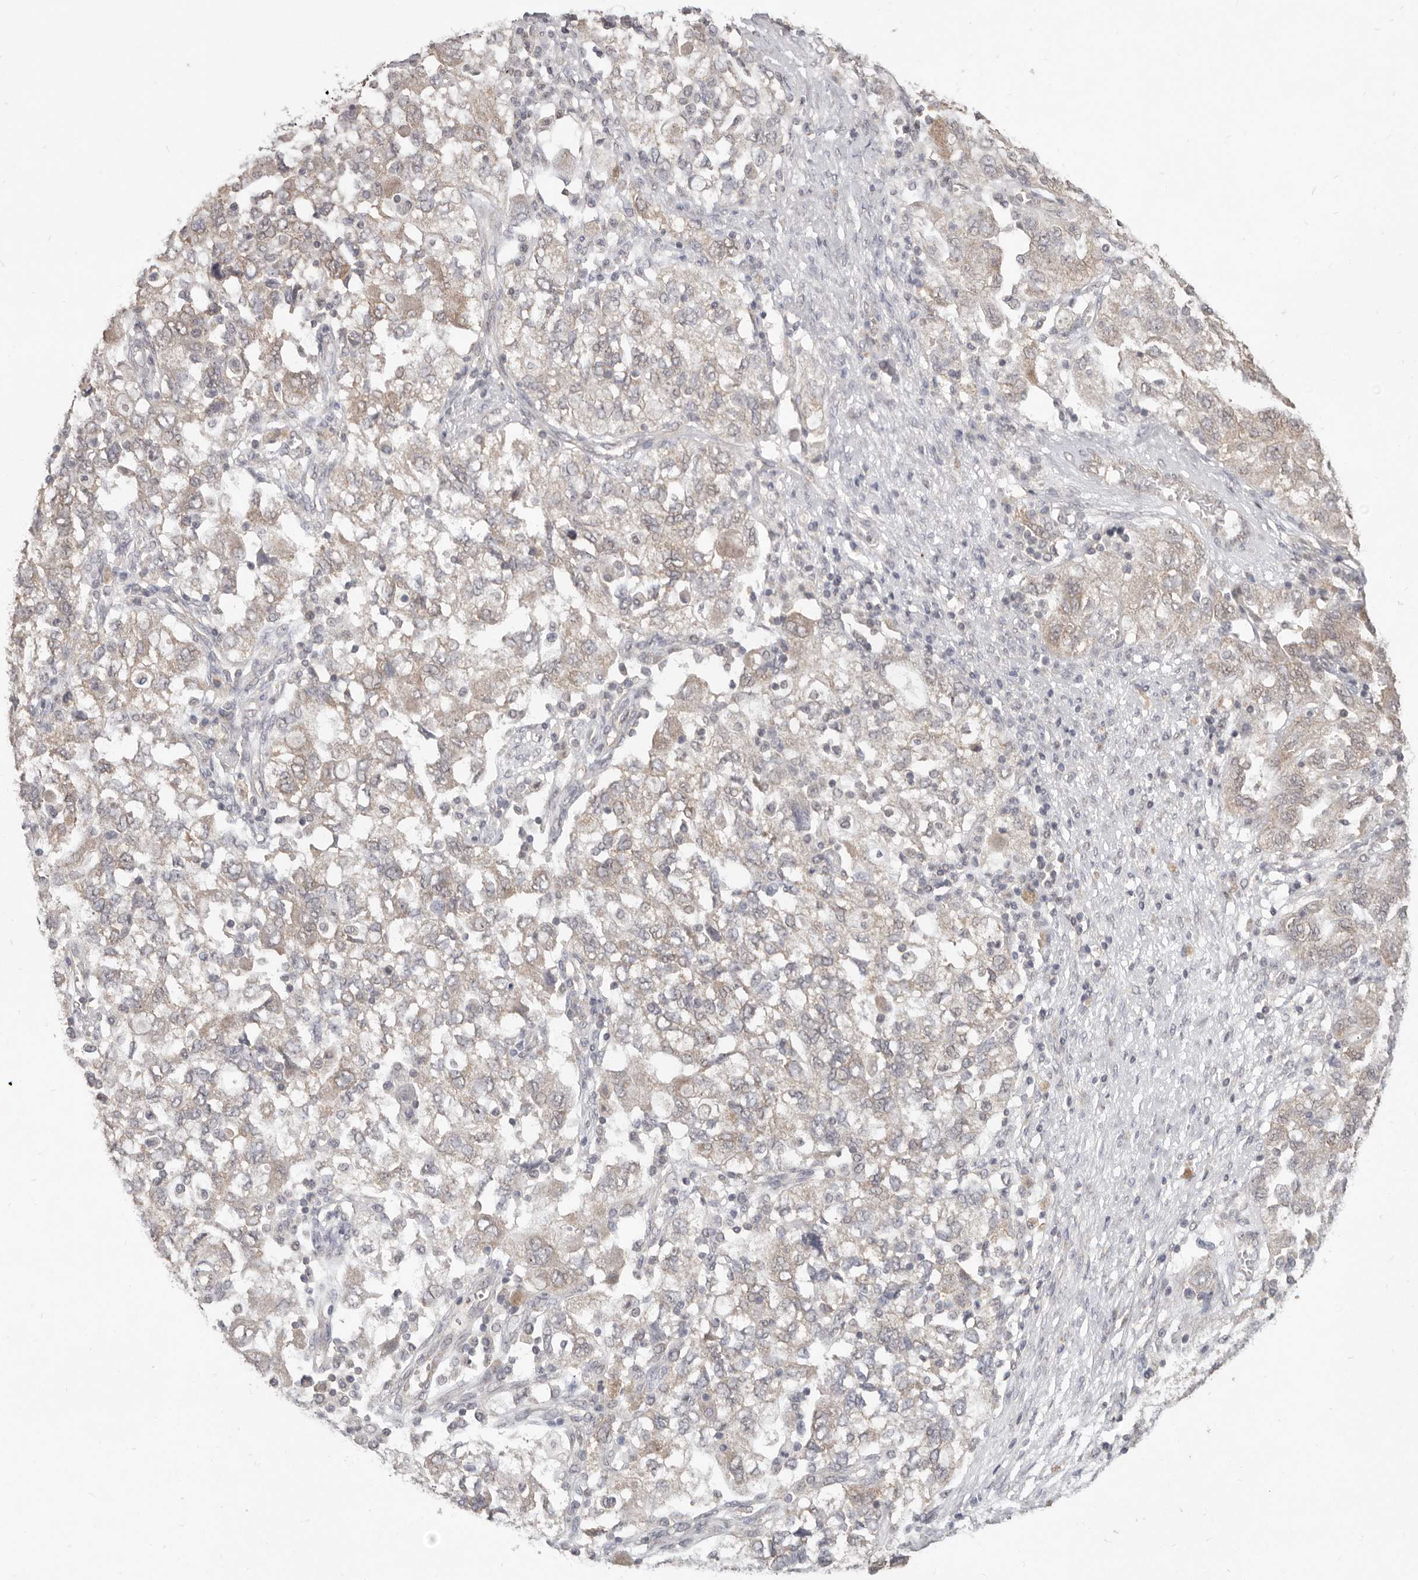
{"staining": {"intensity": "weak", "quantity": ">75%", "location": "cytoplasmic/membranous"}, "tissue": "ovarian cancer", "cell_type": "Tumor cells", "image_type": "cancer", "snomed": [{"axis": "morphology", "description": "Carcinoma, NOS"}, {"axis": "morphology", "description": "Cystadenocarcinoma, serous, NOS"}, {"axis": "topography", "description": "Ovary"}], "caption": "Human ovarian cancer stained with a brown dye demonstrates weak cytoplasmic/membranous positive positivity in about >75% of tumor cells.", "gene": "LINGO2", "patient": {"sex": "female", "age": 69}}